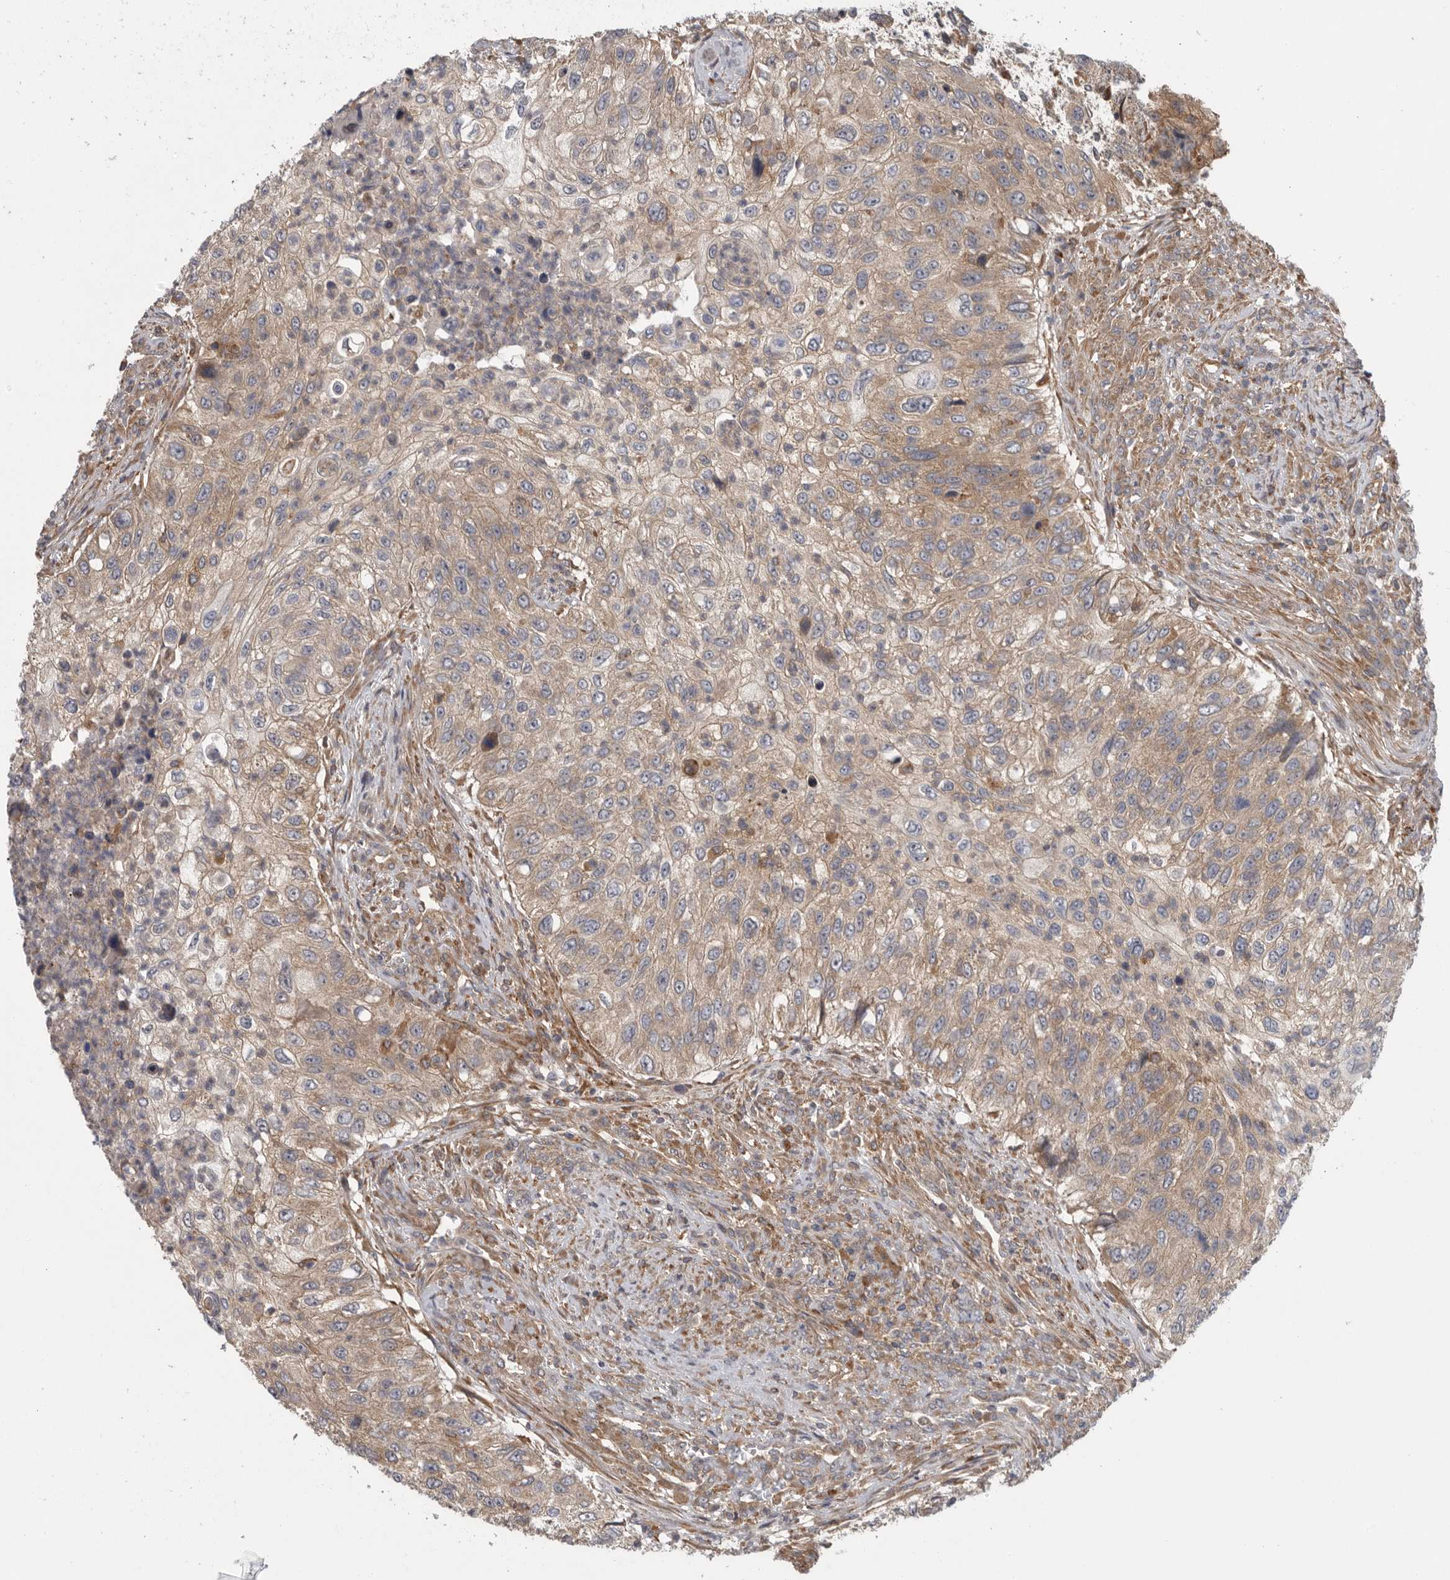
{"staining": {"intensity": "weak", "quantity": ">75%", "location": "cytoplasmic/membranous"}, "tissue": "urothelial cancer", "cell_type": "Tumor cells", "image_type": "cancer", "snomed": [{"axis": "morphology", "description": "Urothelial carcinoma, High grade"}, {"axis": "topography", "description": "Urinary bladder"}], "caption": "DAB immunohistochemical staining of high-grade urothelial carcinoma reveals weak cytoplasmic/membranous protein staining in about >75% of tumor cells.", "gene": "C1orf109", "patient": {"sex": "female", "age": 60}}